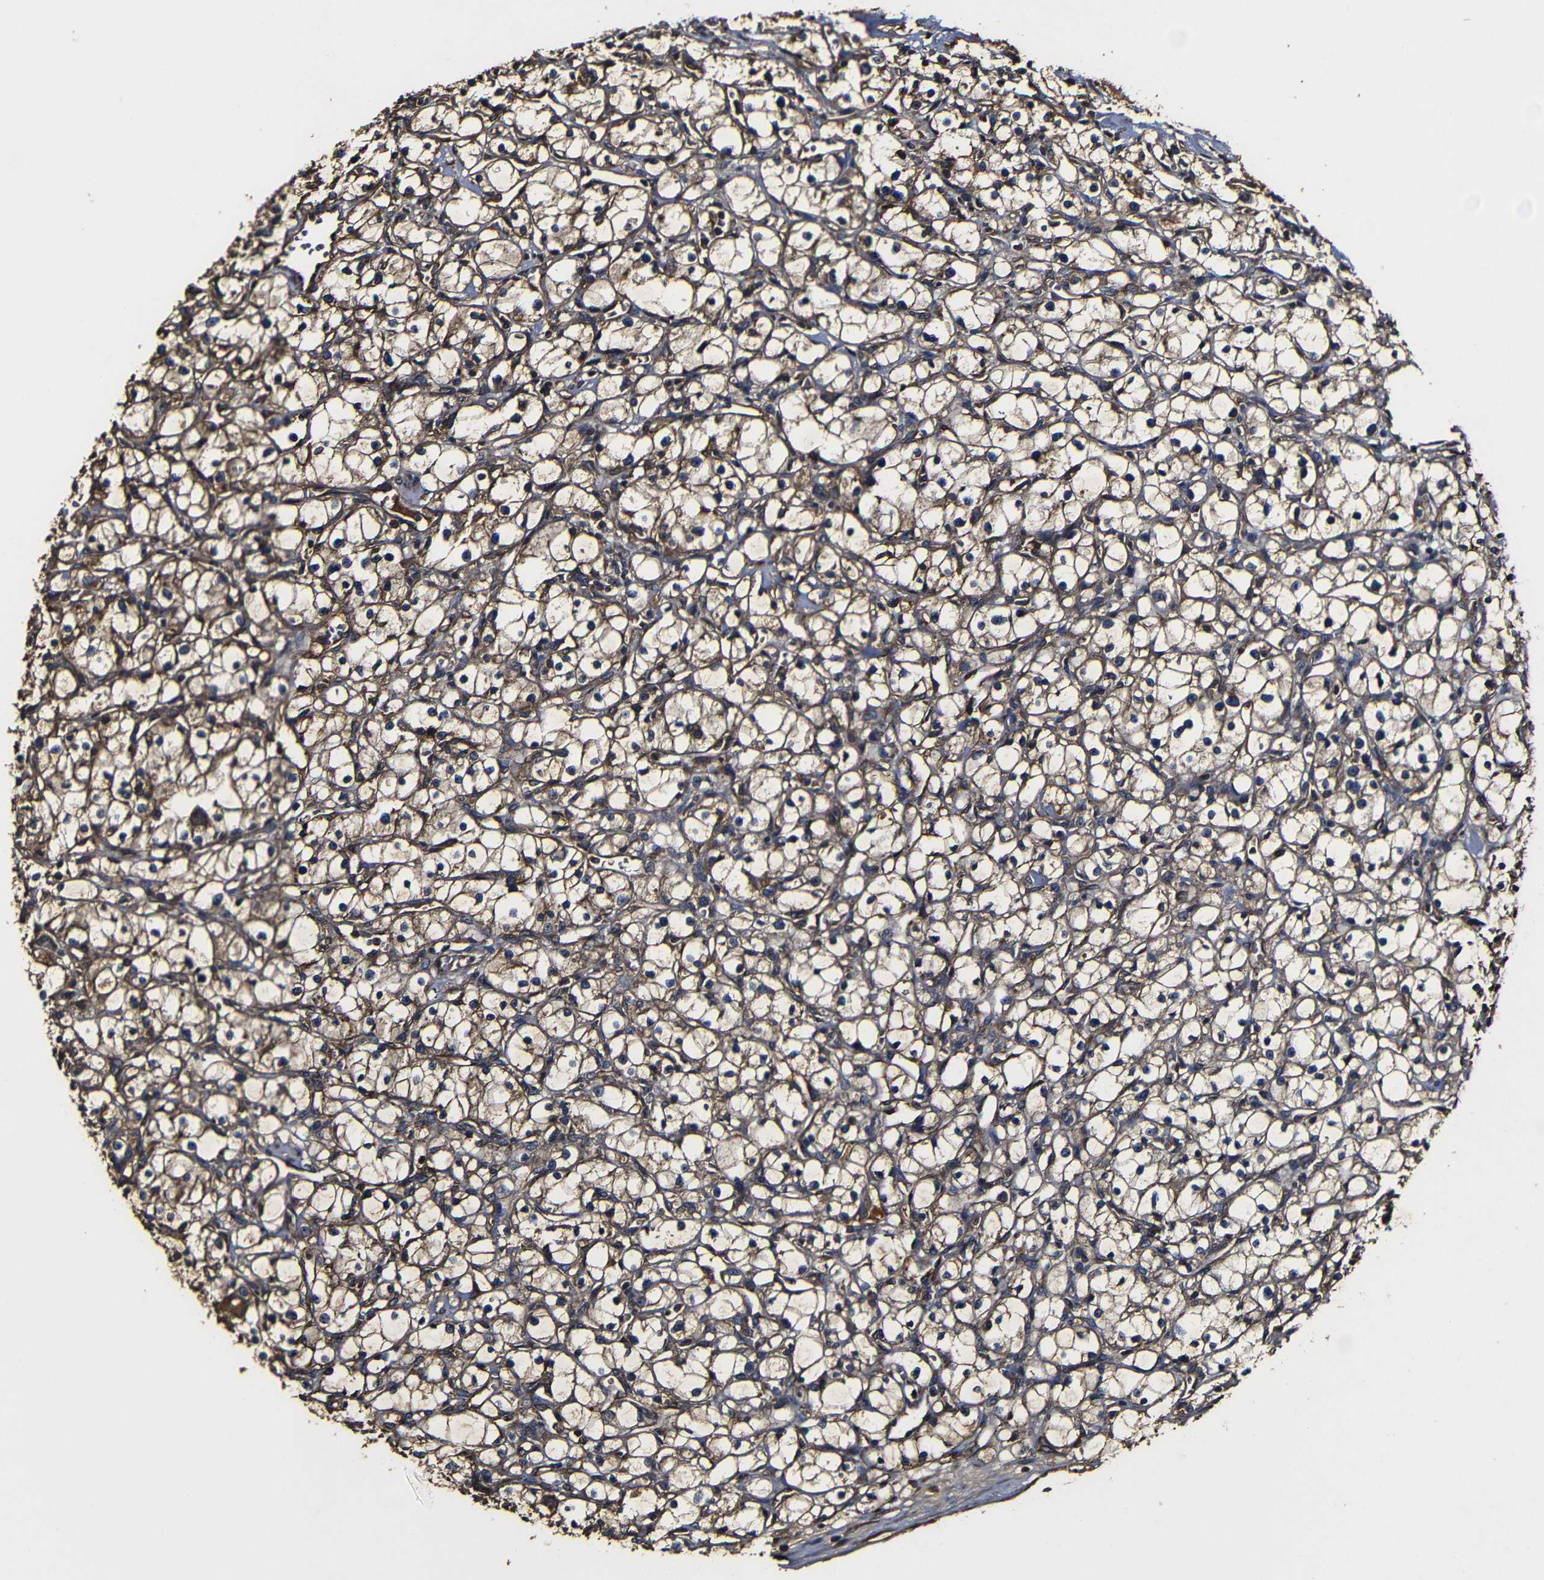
{"staining": {"intensity": "moderate", "quantity": ">75%", "location": "cytoplasmic/membranous,nuclear"}, "tissue": "renal cancer", "cell_type": "Tumor cells", "image_type": "cancer", "snomed": [{"axis": "morphology", "description": "Adenocarcinoma, NOS"}, {"axis": "topography", "description": "Kidney"}], "caption": "There is medium levels of moderate cytoplasmic/membranous and nuclear staining in tumor cells of renal cancer, as demonstrated by immunohistochemical staining (brown color).", "gene": "MSN", "patient": {"sex": "male", "age": 56}}